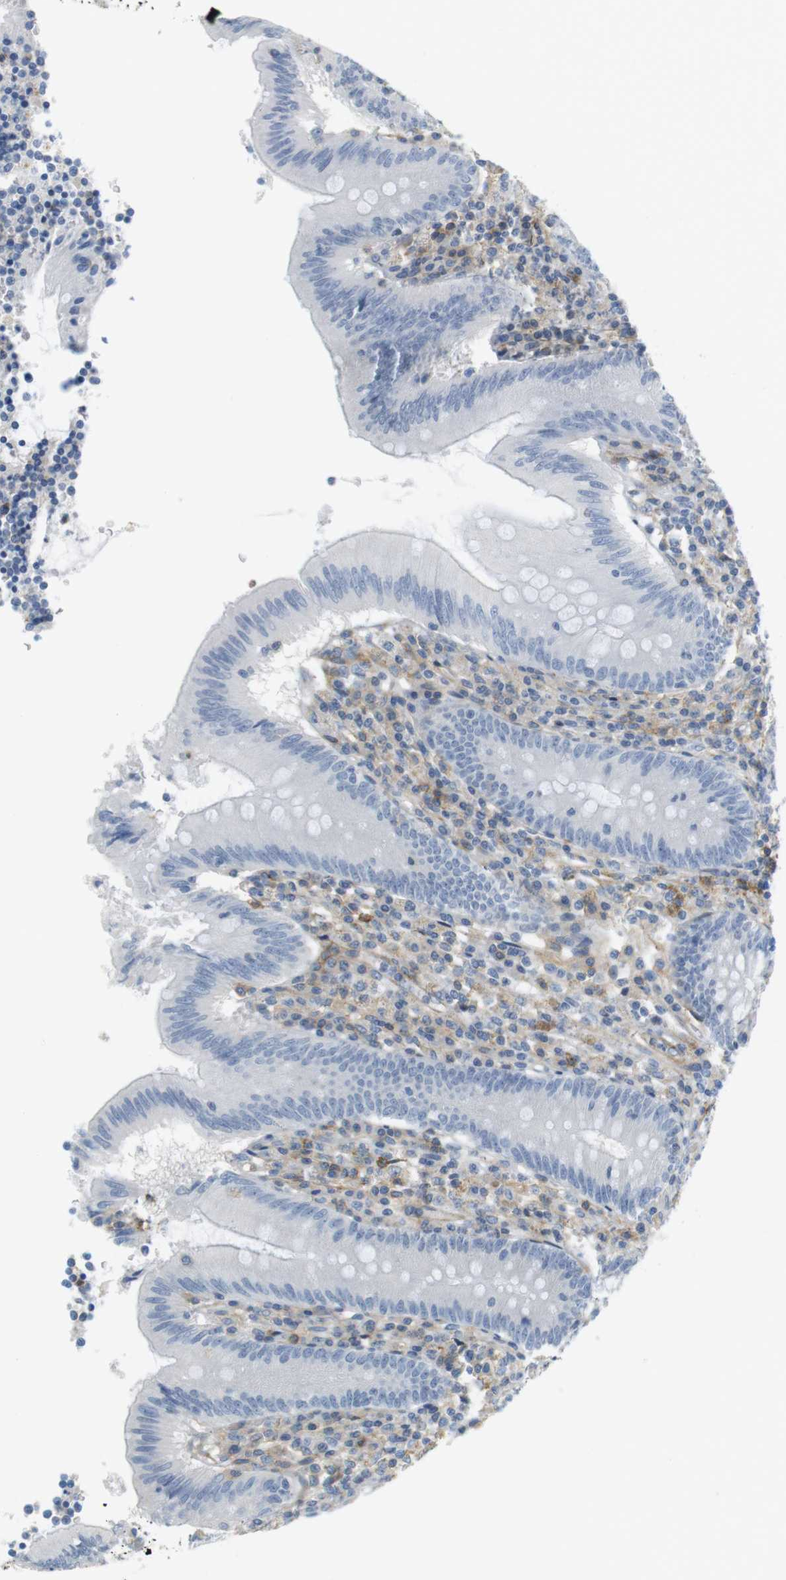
{"staining": {"intensity": "negative", "quantity": "none", "location": "none"}, "tissue": "appendix", "cell_type": "Glandular cells", "image_type": "normal", "snomed": [{"axis": "morphology", "description": "Normal tissue, NOS"}, {"axis": "morphology", "description": "Inflammation, NOS"}, {"axis": "topography", "description": "Appendix"}], "caption": "High magnification brightfield microscopy of normal appendix stained with DAB (brown) and counterstained with hematoxylin (blue): glandular cells show no significant staining.", "gene": "F2R", "patient": {"sex": "male", "age": 46}}